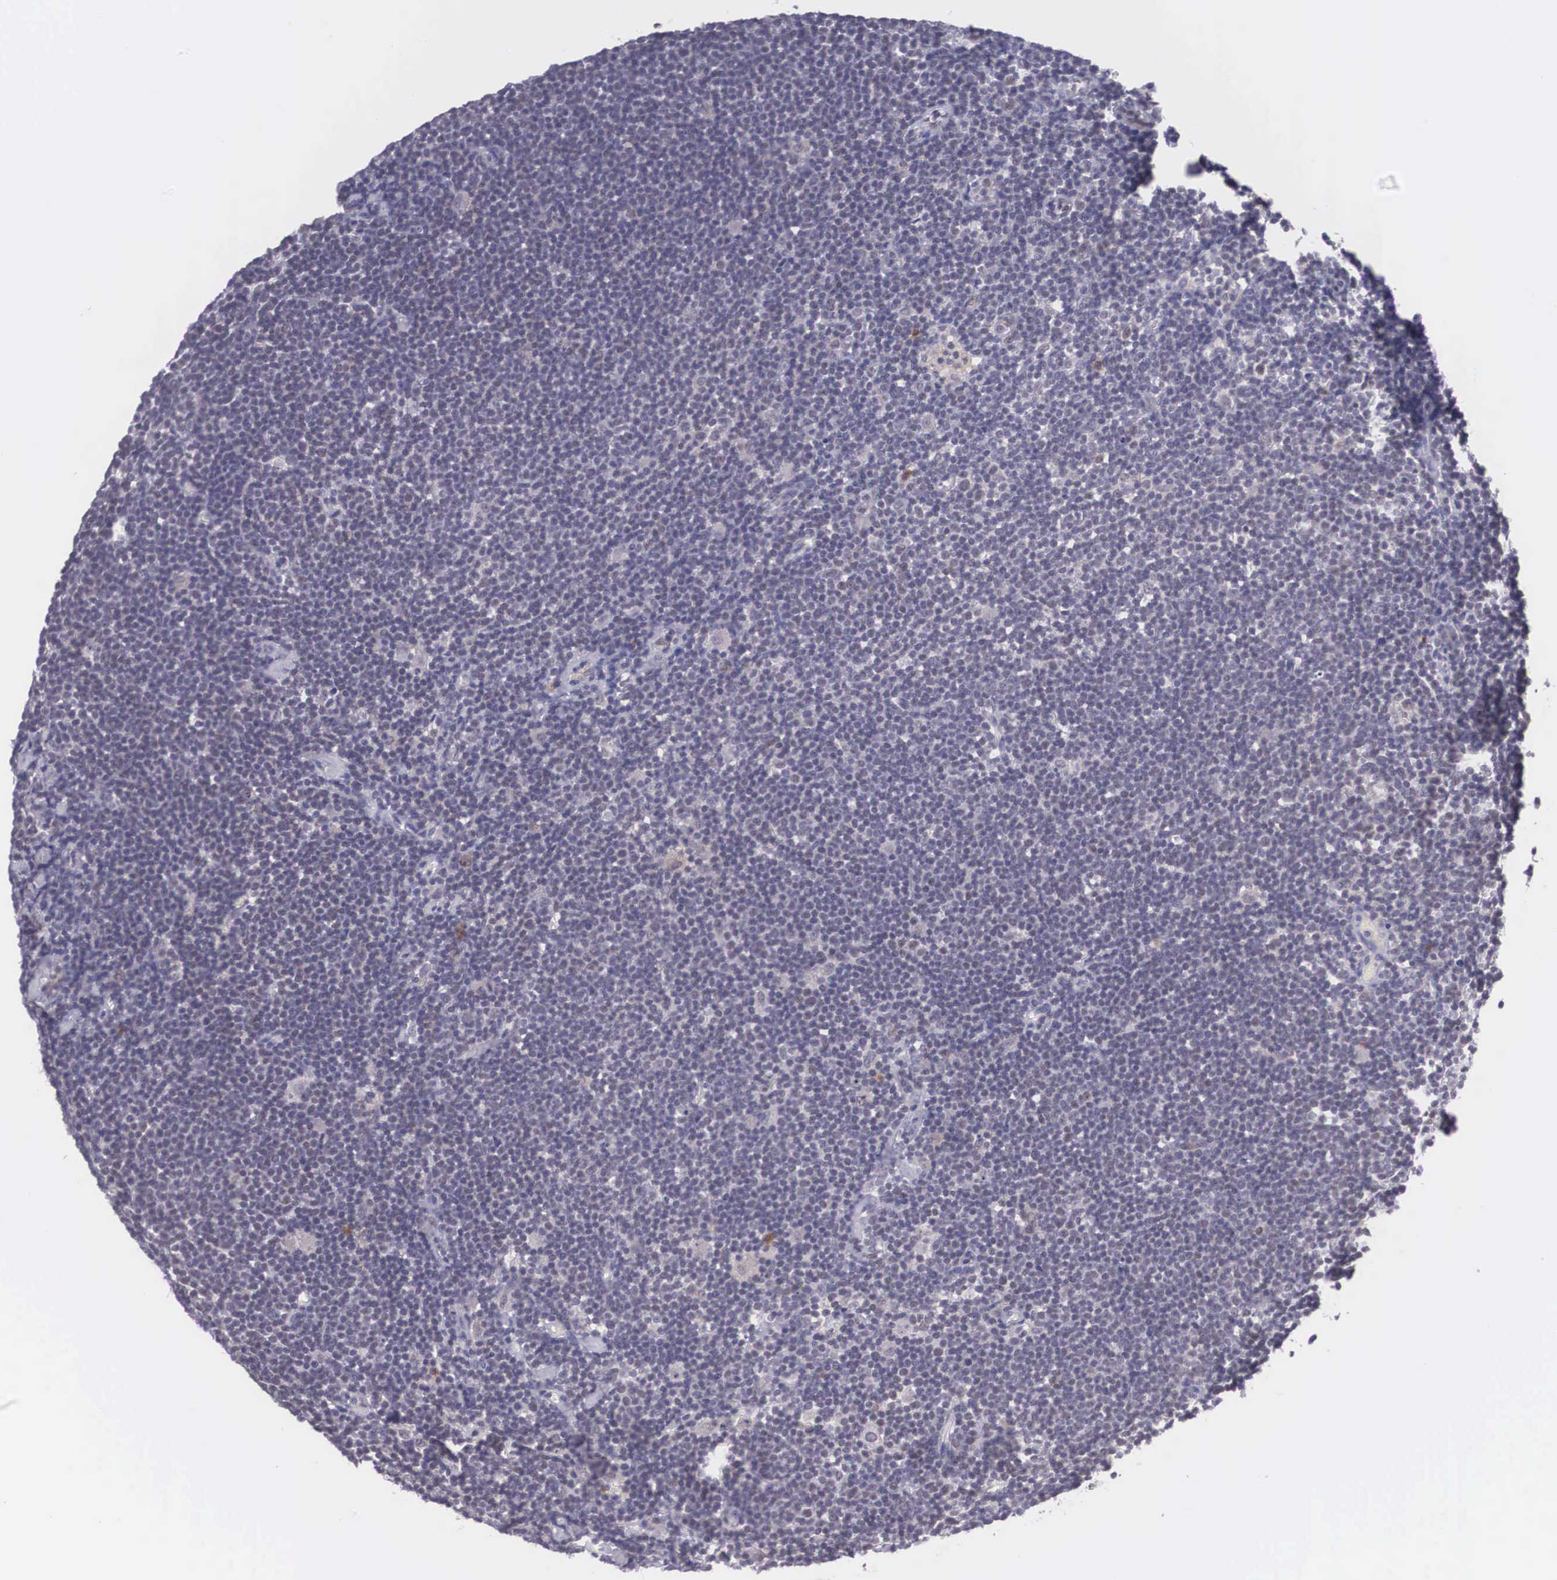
{"staining": {"intensity": "weak", "quantity": "25%-75%", "location": "cytoplasmic/membranous,nuclear"}, "tissue": "lymphoma", "cell_type": "Tumor cells", "image_type": "cancer", "snomed": [{"axis": "morphology", "description": "Malignant lymphoma, non-Hodgkin's type, Low grade"}, {"axis": "topography", "description": "Lymph node"}], "caption": "Immunohistochemical staining of low-grade malignant lymphoma, non-Hodgkin's type reveals low levels of weak cytoplasmic/membranous and nuclear positivity in about 25%-75% of tumor cells.", "gene": "NINL", "patient": {"sex": "male", "age": 65}}